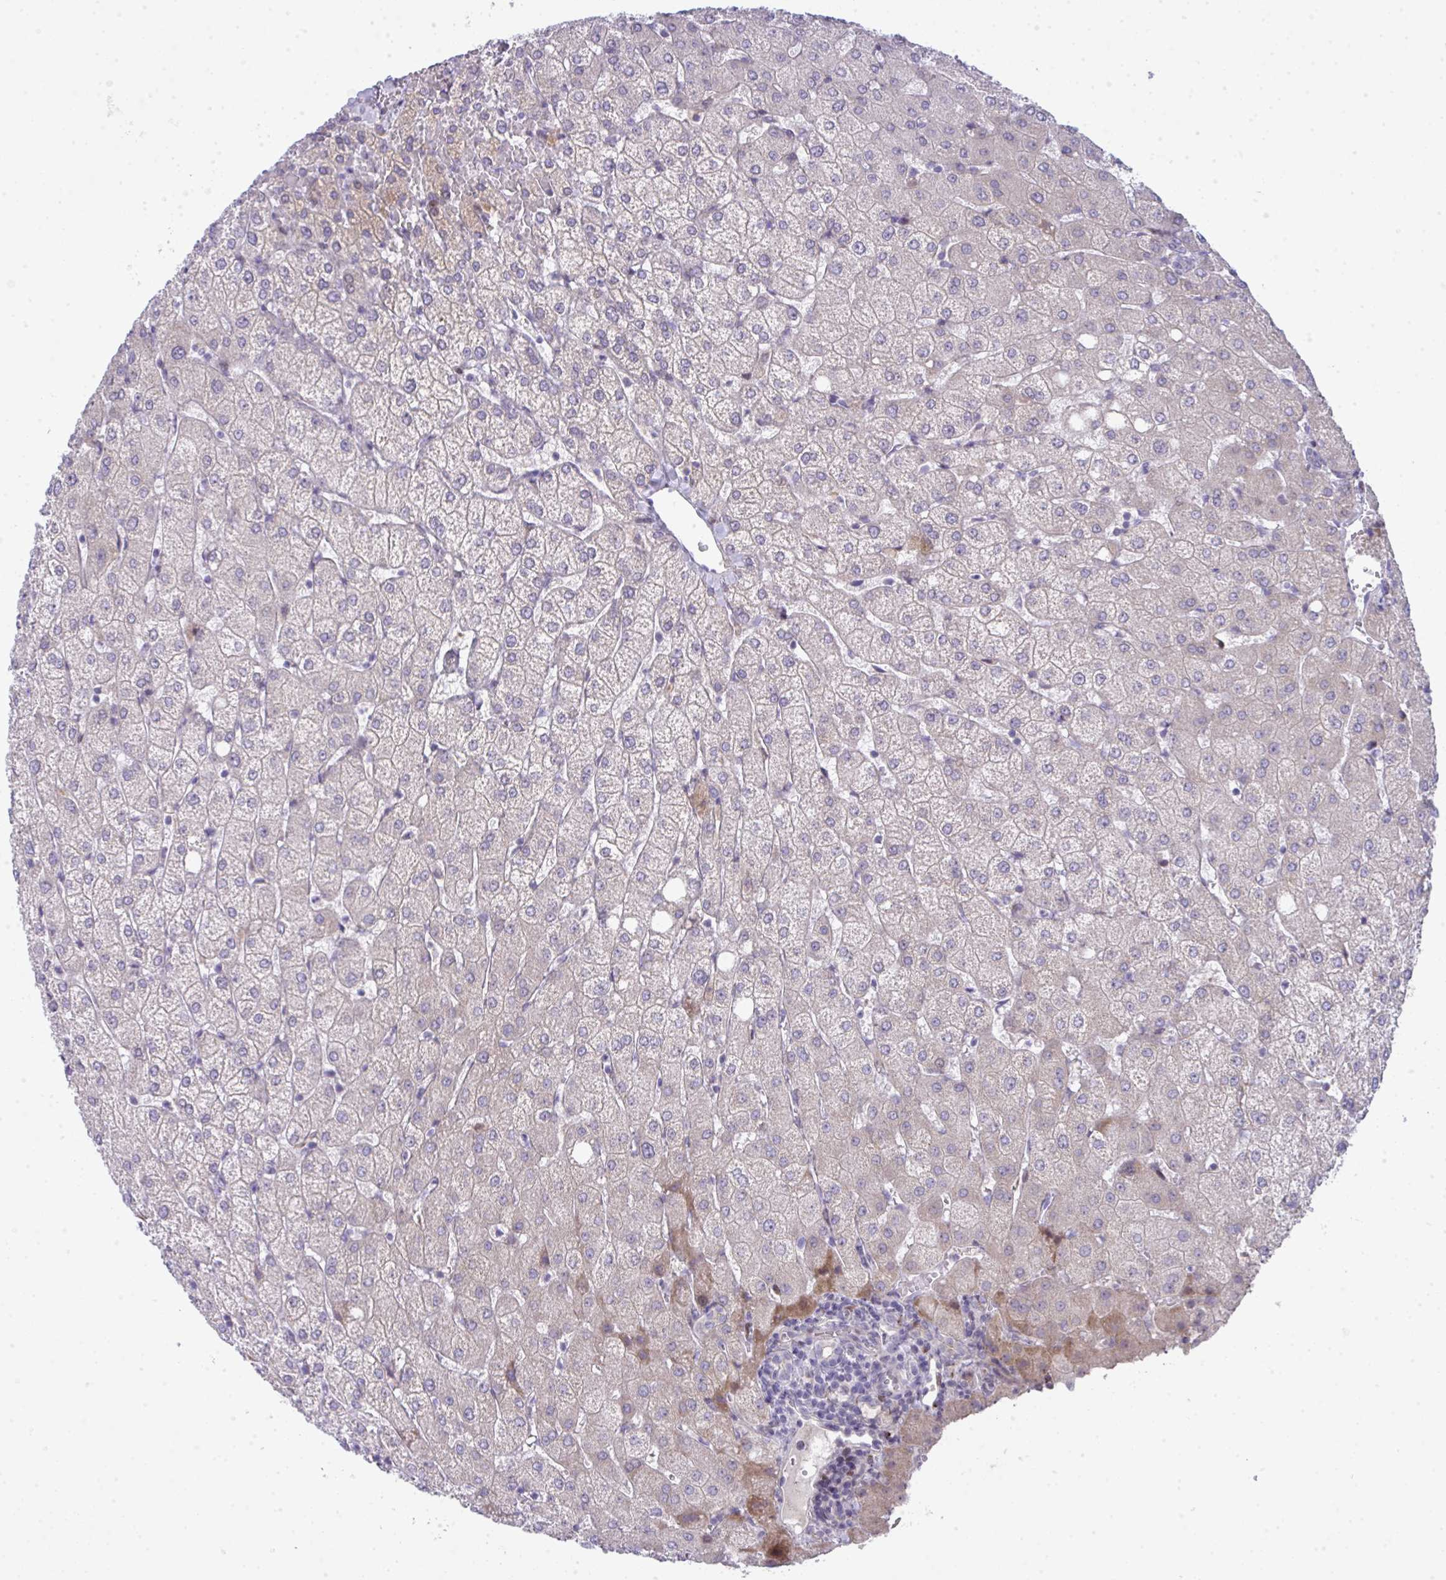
{"staining": {"intensity": "negative", "quantity": "none", "location": "none"}, "tissue": "liver", "cell_type": "Cholangiocytes", "image_type": "normal", "snomed": [{"axis": "morphology", "description": "Normal tissue, NOS"}, {"axis": "topography", "description": "Liver"}], "caption": "Immunohistochemistry histopathology image of benign liver: liver stained with DAB shows no significant protein positivity in cholangiocytes.", "gene": "GALNT16", "patient": {"sex": "female", "age": 54}}